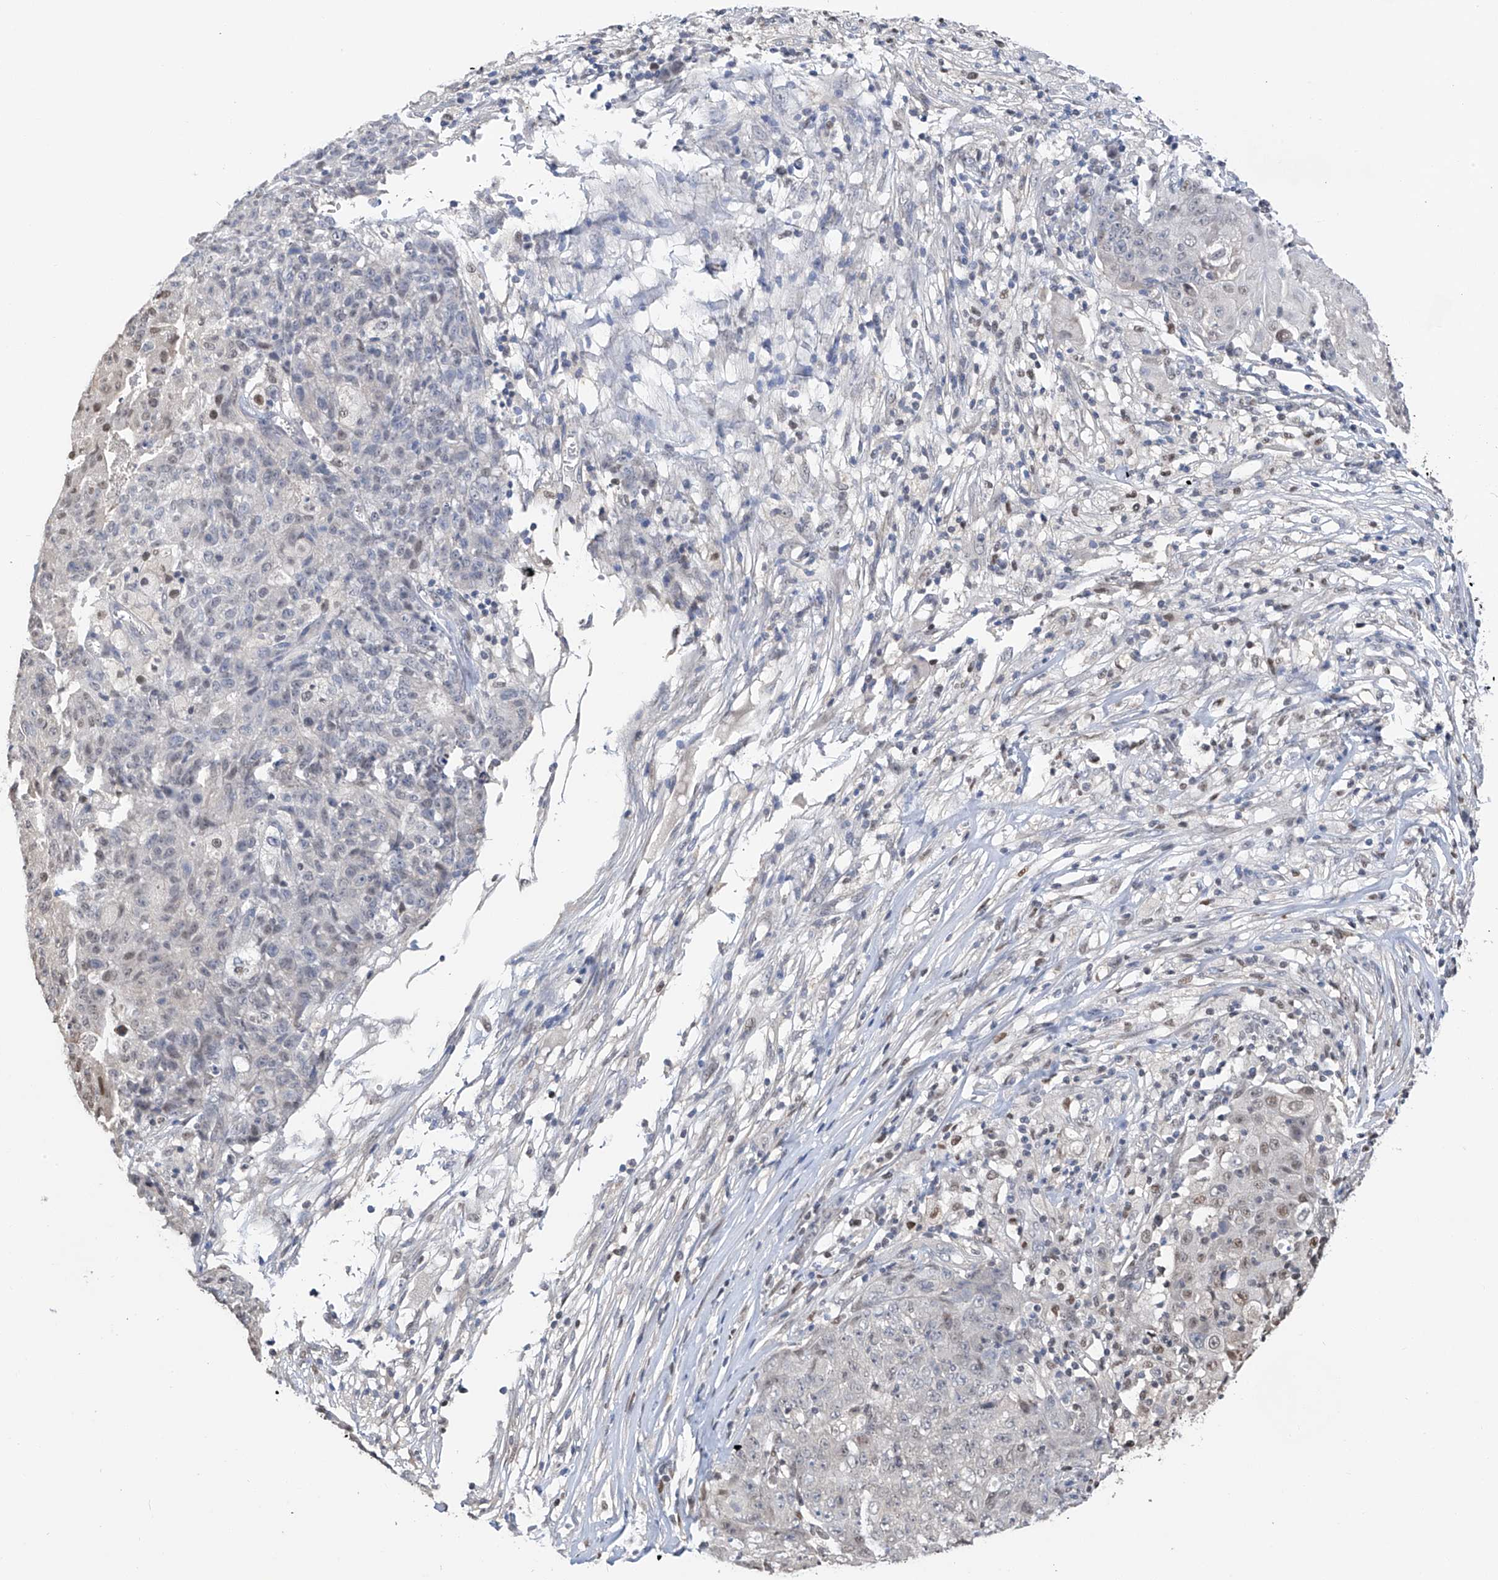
{"staining": {"intensity": "negative", "quantity": "none", "location": "none"}, "tissue": "ovarian cancer", "cell_type": "Tumor cells", "image_type": "cancer", "snomed": [{"axis": "morphology", "description": "Carcinoma, endometroid"}, {"axis": "topography", "description": "Ovary"}], "caption": "Ovarian cancer stained for a protein using immunohistochemistry reveals no expression tumor cells.", "gene": "PMM1", "patient": {"sex": "female", "age": 42}}